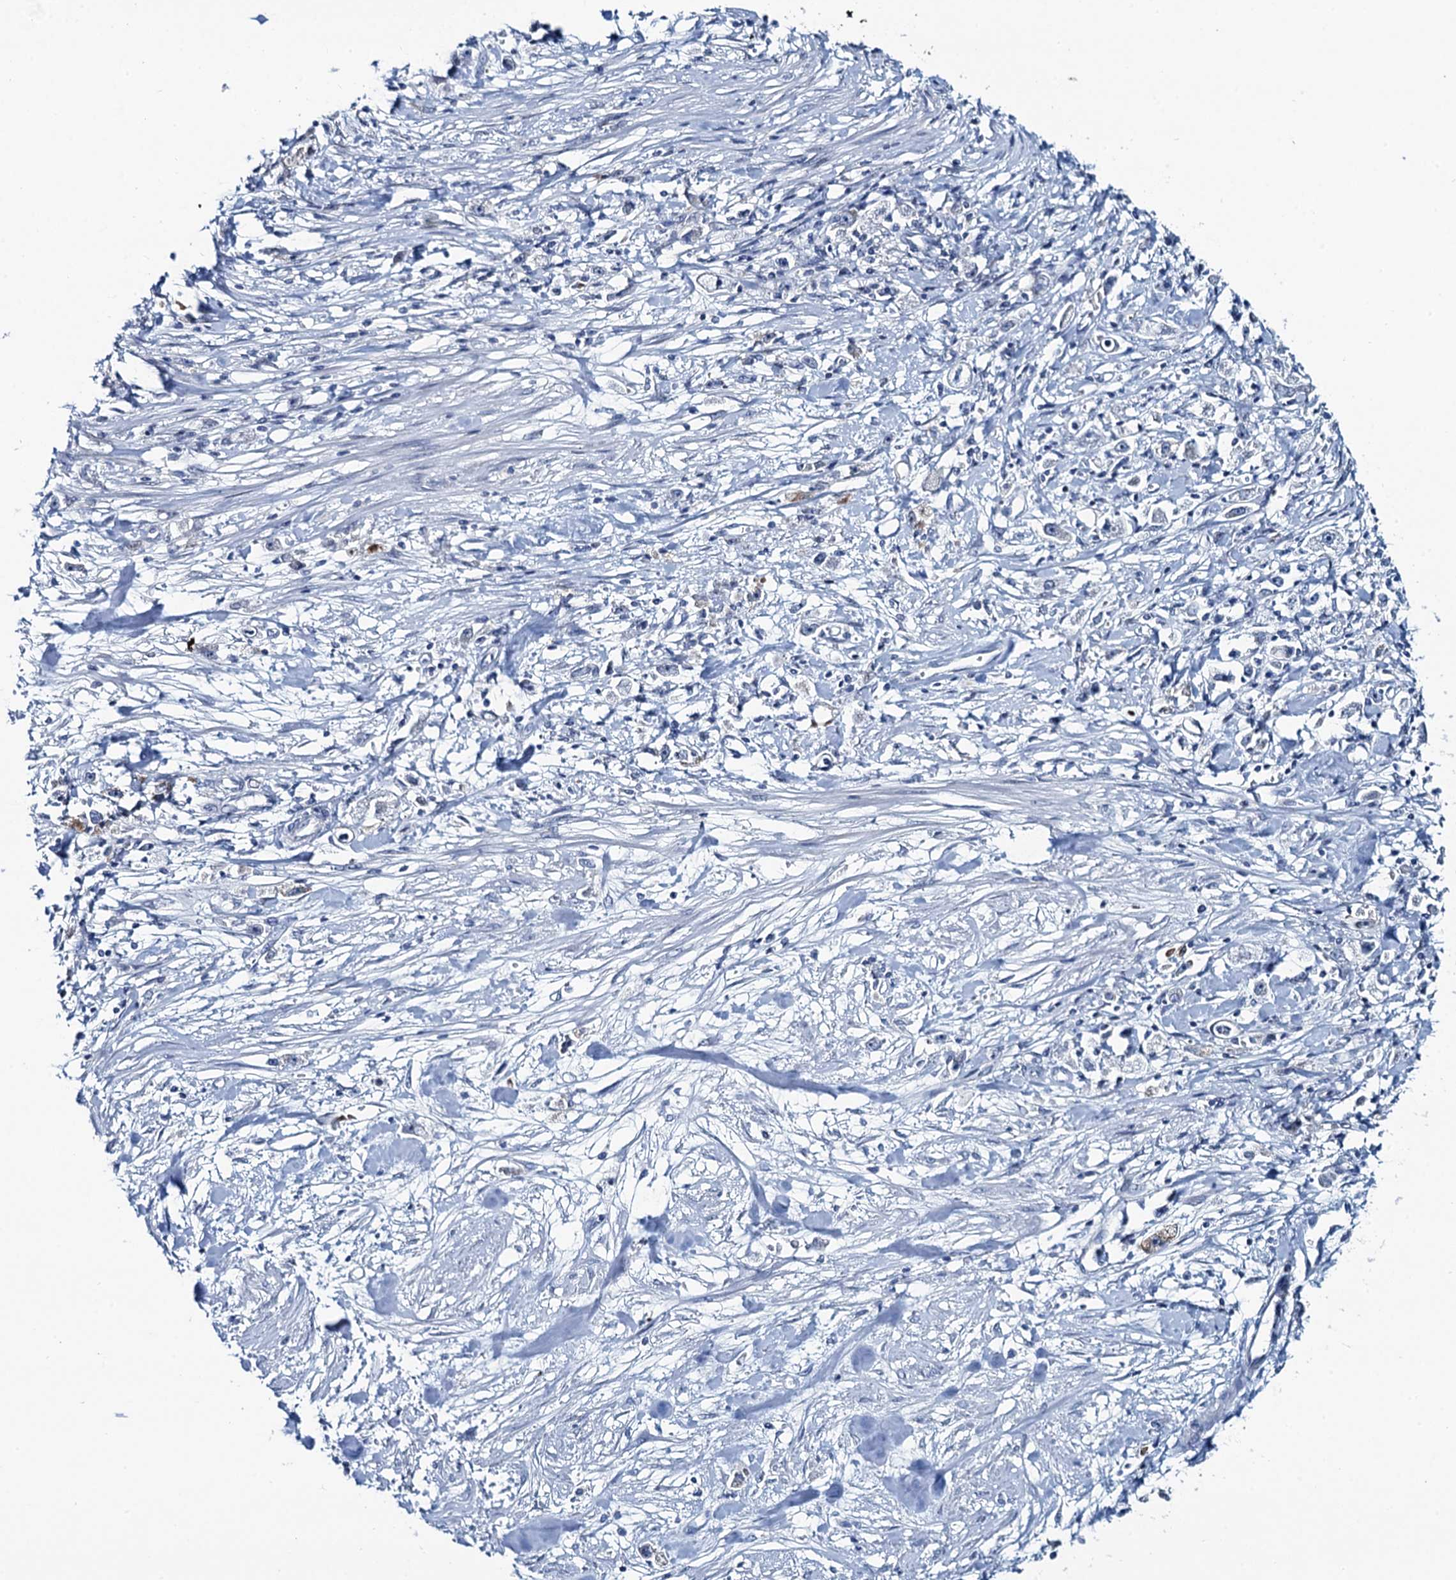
{"staining": {"intensity": "negative", "quantity": "none", "location": "none"}, "tissue": "stomach cancer", "cell_type": "Tumor cells", "image_type": "cancer", "snomed": [{"axis": "morphology", "description": "Adenocarcinoma, NOS"}, {"axis": "topography", "description": "Stomach"}], "caption": "Stomach cancer (adenocarcinoma) stained for a protein using immunohistochemistry (IHC) reveals no expression tumor cells.", "gene": "TOX3", "patient": {"sex": "female", "age": 59}}